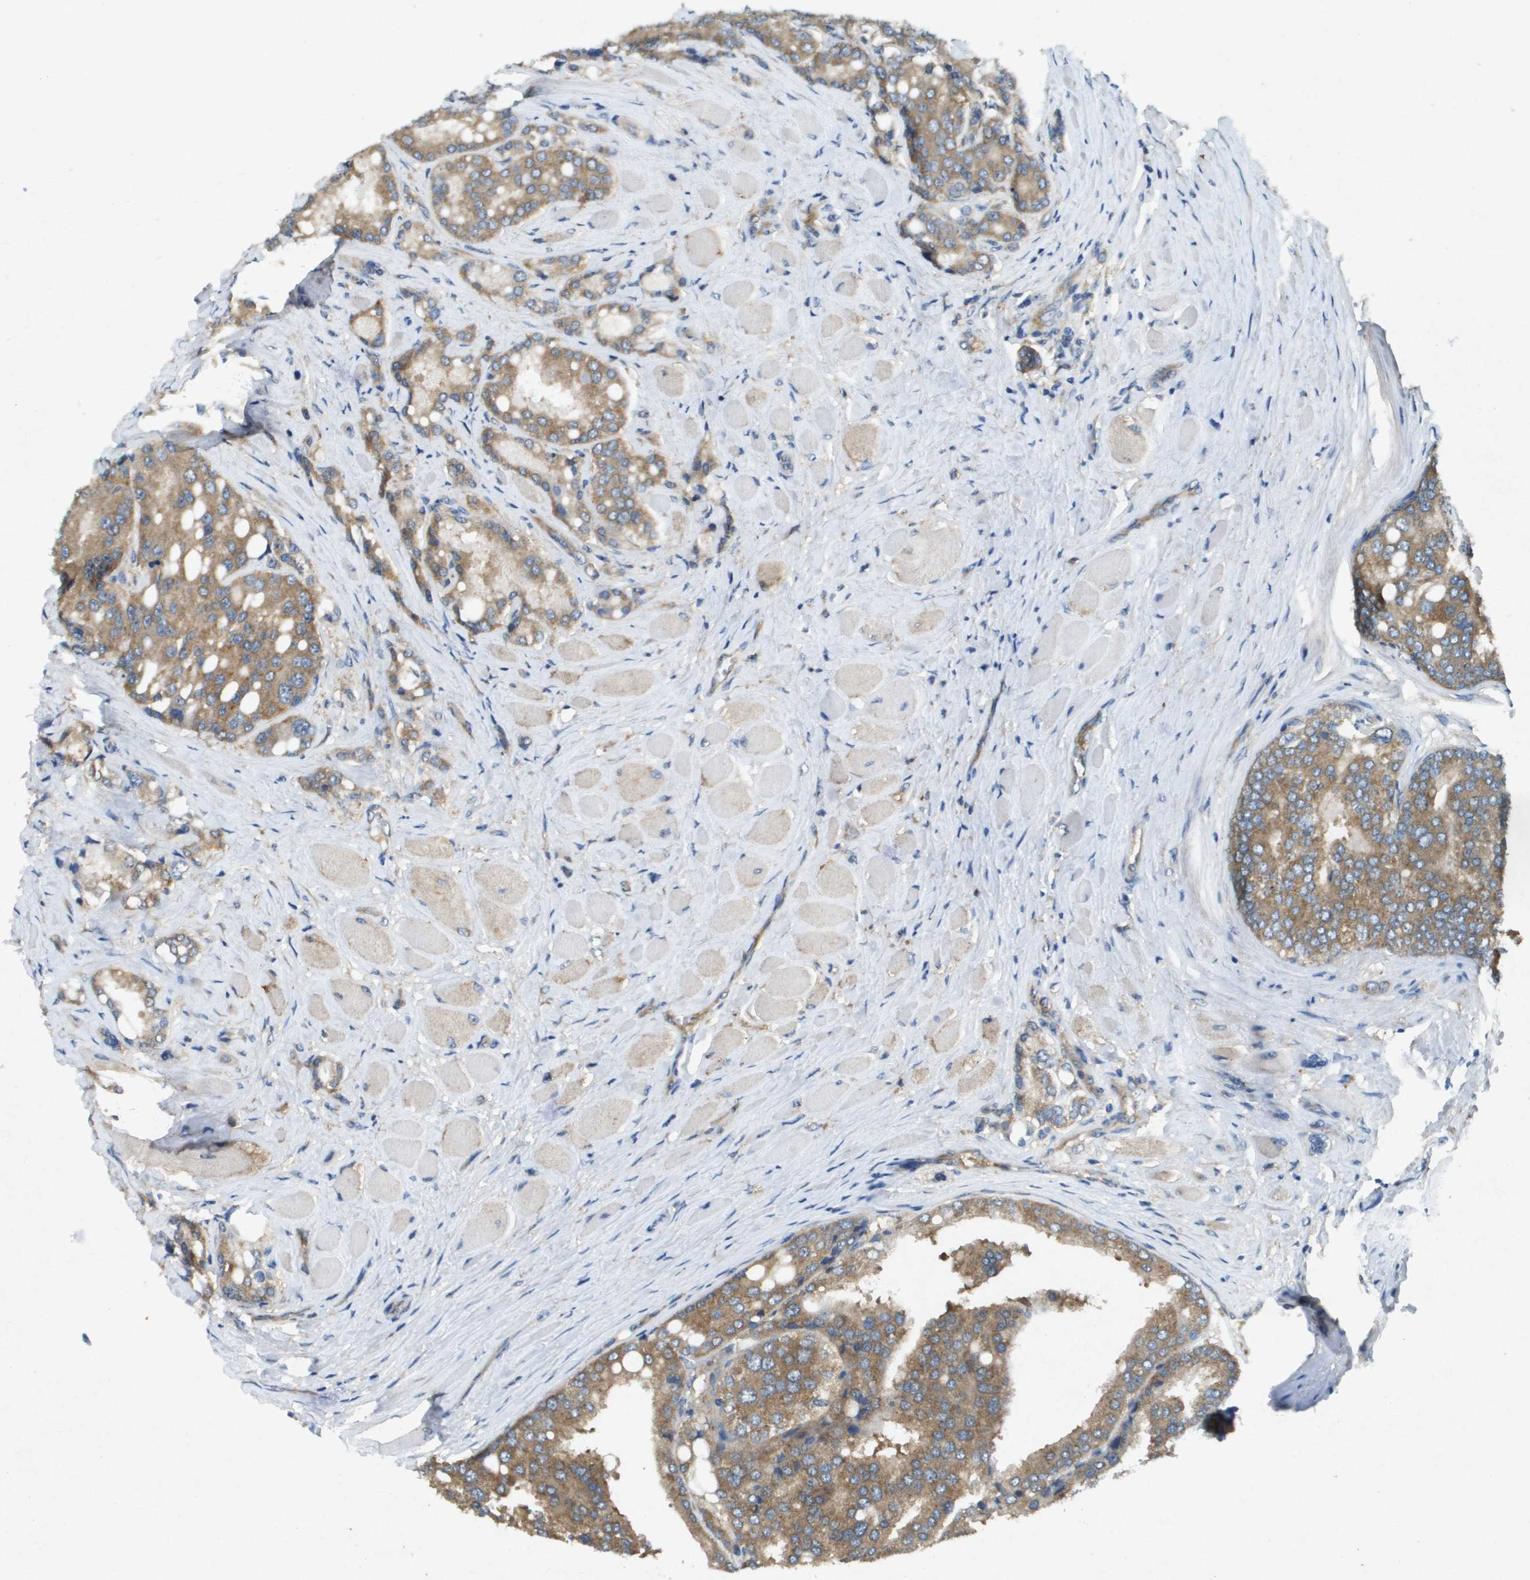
{"staining": {"intensity": "moderate", "quantity": "25%-75%", "location": "cytoplasmic/membranous"}, "tissue": "prostate cancer", "cell_type": "Tumor cells", "image_type": "cancer", "snomed": [{"axis": "morphology", "description": "Adenocarcinoma, High grade"}, {"axis": "topography", "description": "Prostate"}], "caption": "A high-resolution image shows immunohistochemistry staining of prostate high-grade adenocarcinoma, which demonstrates moderate cytoplasmic/membranous staining in about 25%-75% of tumor cells. The staining was performed using DAB (3,3'-diaminobenzidine), with brown indicating positive protein expression. Nuclei are stained blue with hematoxylin.", "gene": "PTPRT", "patient": {"sex": "male", "age": 50}}